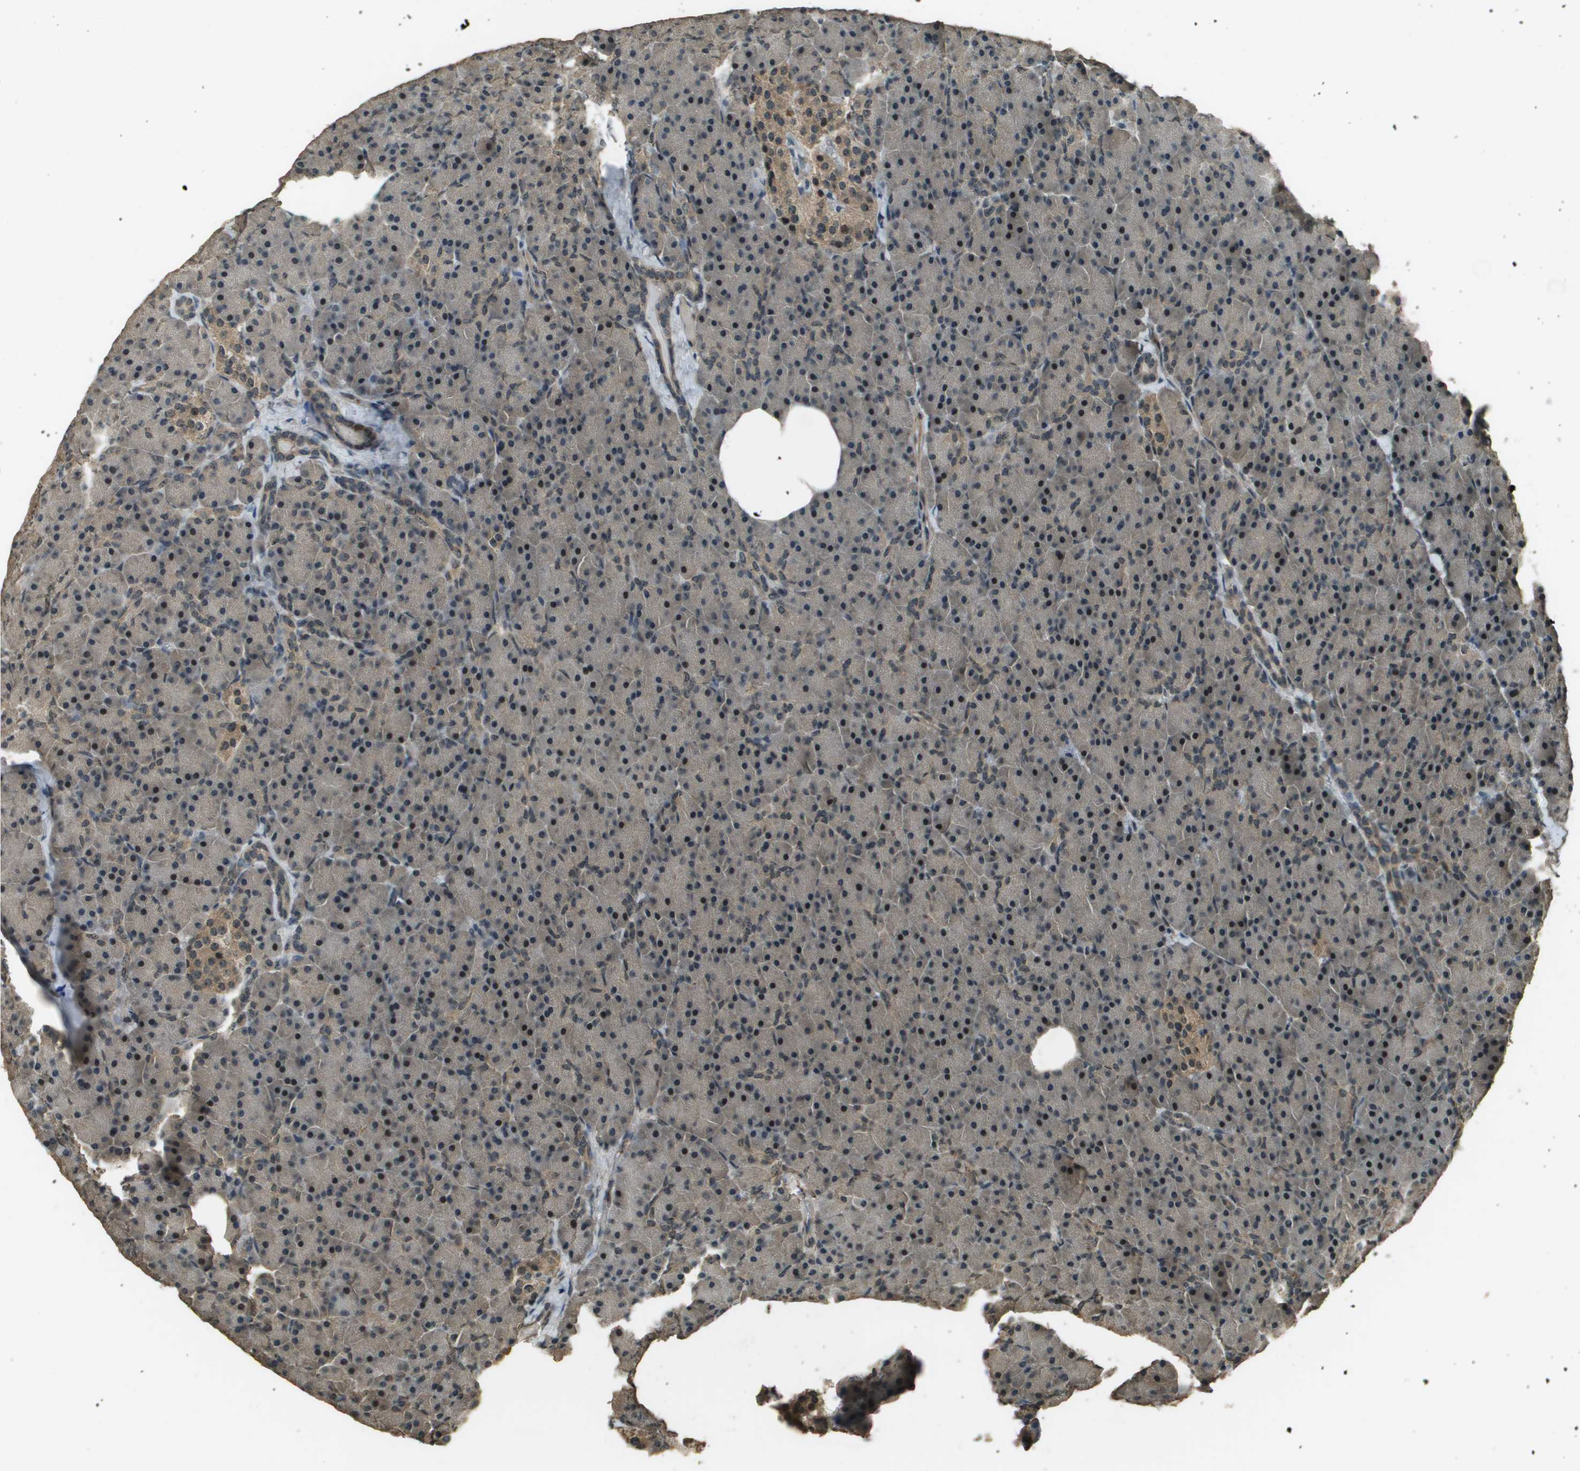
{"staining": {"intensity": "weak", "quantity": ">75%", "location": "cytoplasmic/membranous"}, "tissue": "pancreas", "cell_type": "Exocrine glandular cells", "image_type": "normal", "snomed": [{"axis": "morphology", "description": "Normal tissue, NOS"}, {"axis": "topography", "description": "Pancreas"}], "caption": "Protein staining of unremarkable pancreas demonstrates weak cytoplasmic/membranous expression in approximately >75% of exocrine glandular cells.", "gene": "SDC3", "patient": {"sex": "female", "age": 35}}